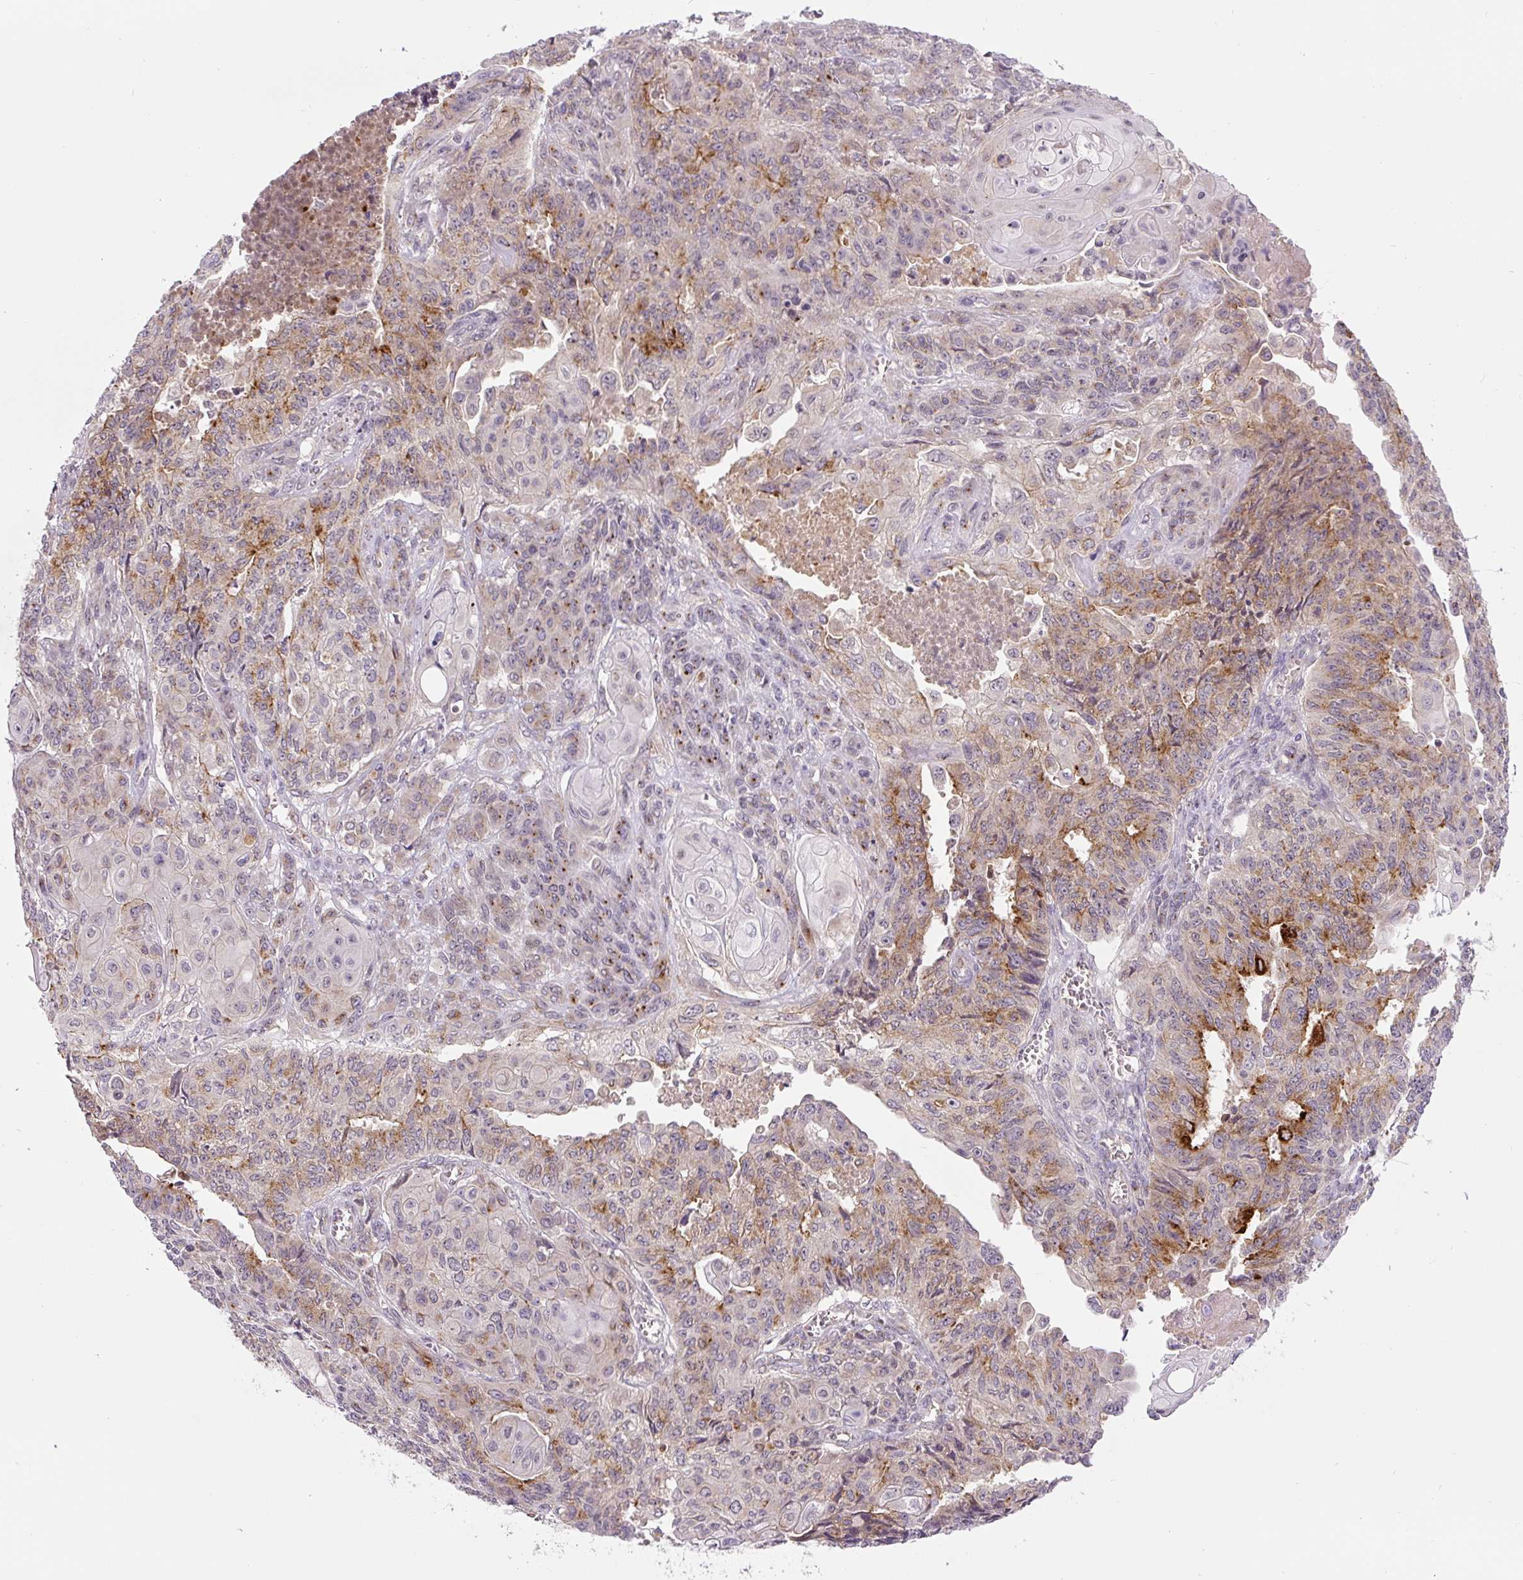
{"staining": {"intensity": "moderate", "quantity": "25%-75%", "location": "cytoplasmic/membranous"}, "tissue": "endometrial cancer", "cell_type": "Tumor cells", "image_type": "cancer", "snomed": [{"axis": "morphology", "description": "Adenocarcinoma, NOS"}, {"axis": "topography", "description": "Endometrium"}], "caption": "Protein staining of adenocarcinoma (endometrial) tissue reveals moderate cytoplasmic/membranous positivity in approximately 25%-75% of tumor cells.", "gene": "PCM1", "patient": {"sex": "female", "age": 32}}